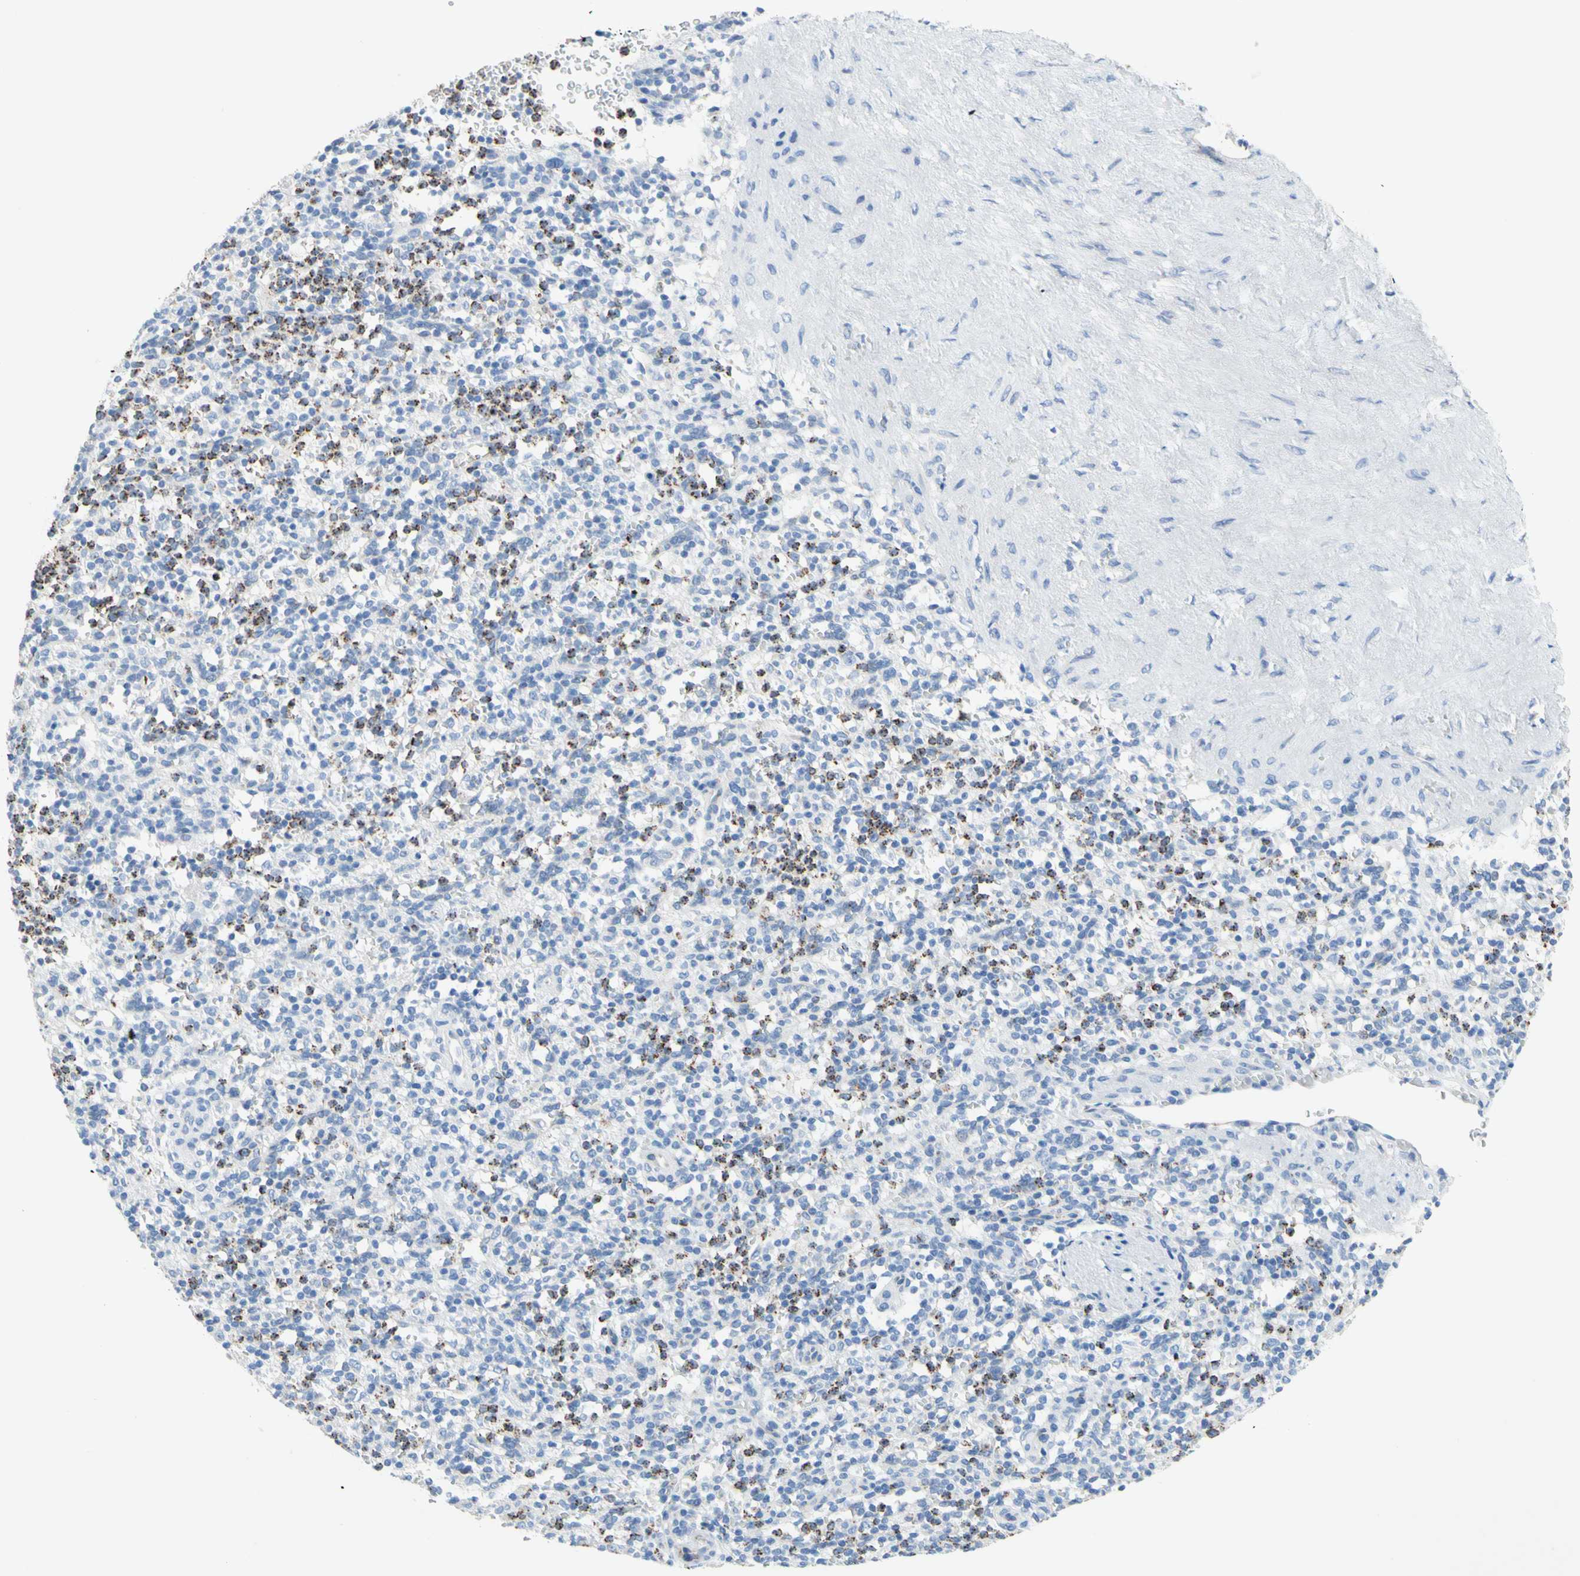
{"staining": {"intensity": "moderate", "quantity": "25%-75%", "location": "cytoplasmic/membranous"}, "tissue": "spleen", "cell_type": "Cells in red pulp", "image_type": "normal", "snomed": [{"axis": "morphology", "description": "Normal tissue, NOS"}, {"axis": "topography", "description": "Spleen"}], "caption": "This is a photomicrograph of immunohistochemistry (IHC) staining of unremarkable spleen, which shows moderate staining in the cytoplasmic/membranous of cells in red pulp.", "gene": "CYSLTR1", "patient": {"sex": "female", "age": 74}}